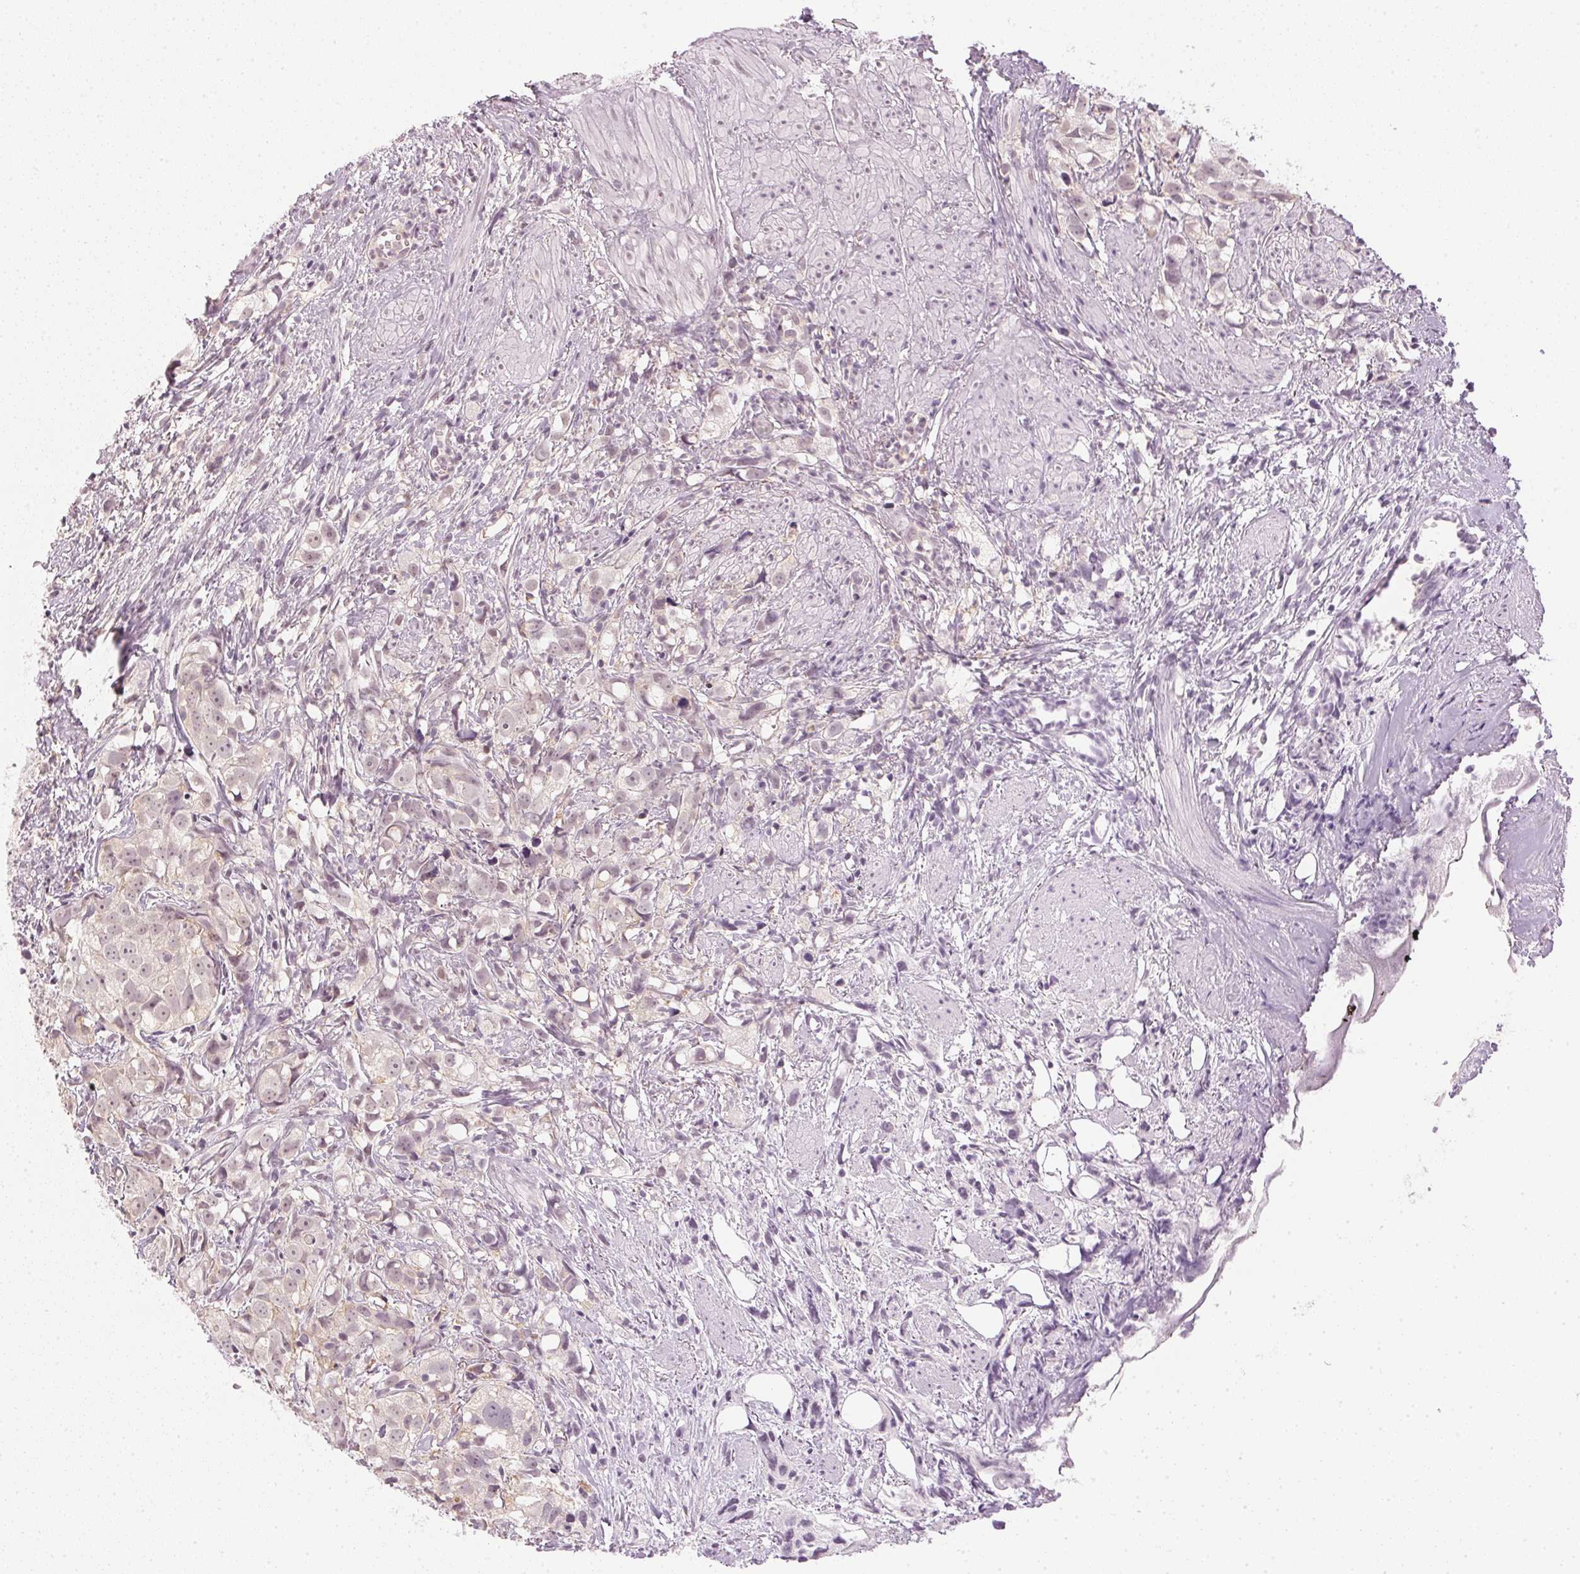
{"staining": {"intensity": "negative", "quantity": "none", "location": "none"}, "tissue": "prostate cancer", "cell_type": "Tumor cells", "image_type": "cancer", "snomed": [{"axis": "morphology", "description": "Adenocarcinoma, High grade"}, {"axis": "topography", "description": "Prostate"}], "caption": "A photomicrograph of human prostate cancer is negative for staining in tumor cells.", "gene": "KPRP", "patient": {"sex": "male", "age": 68}}